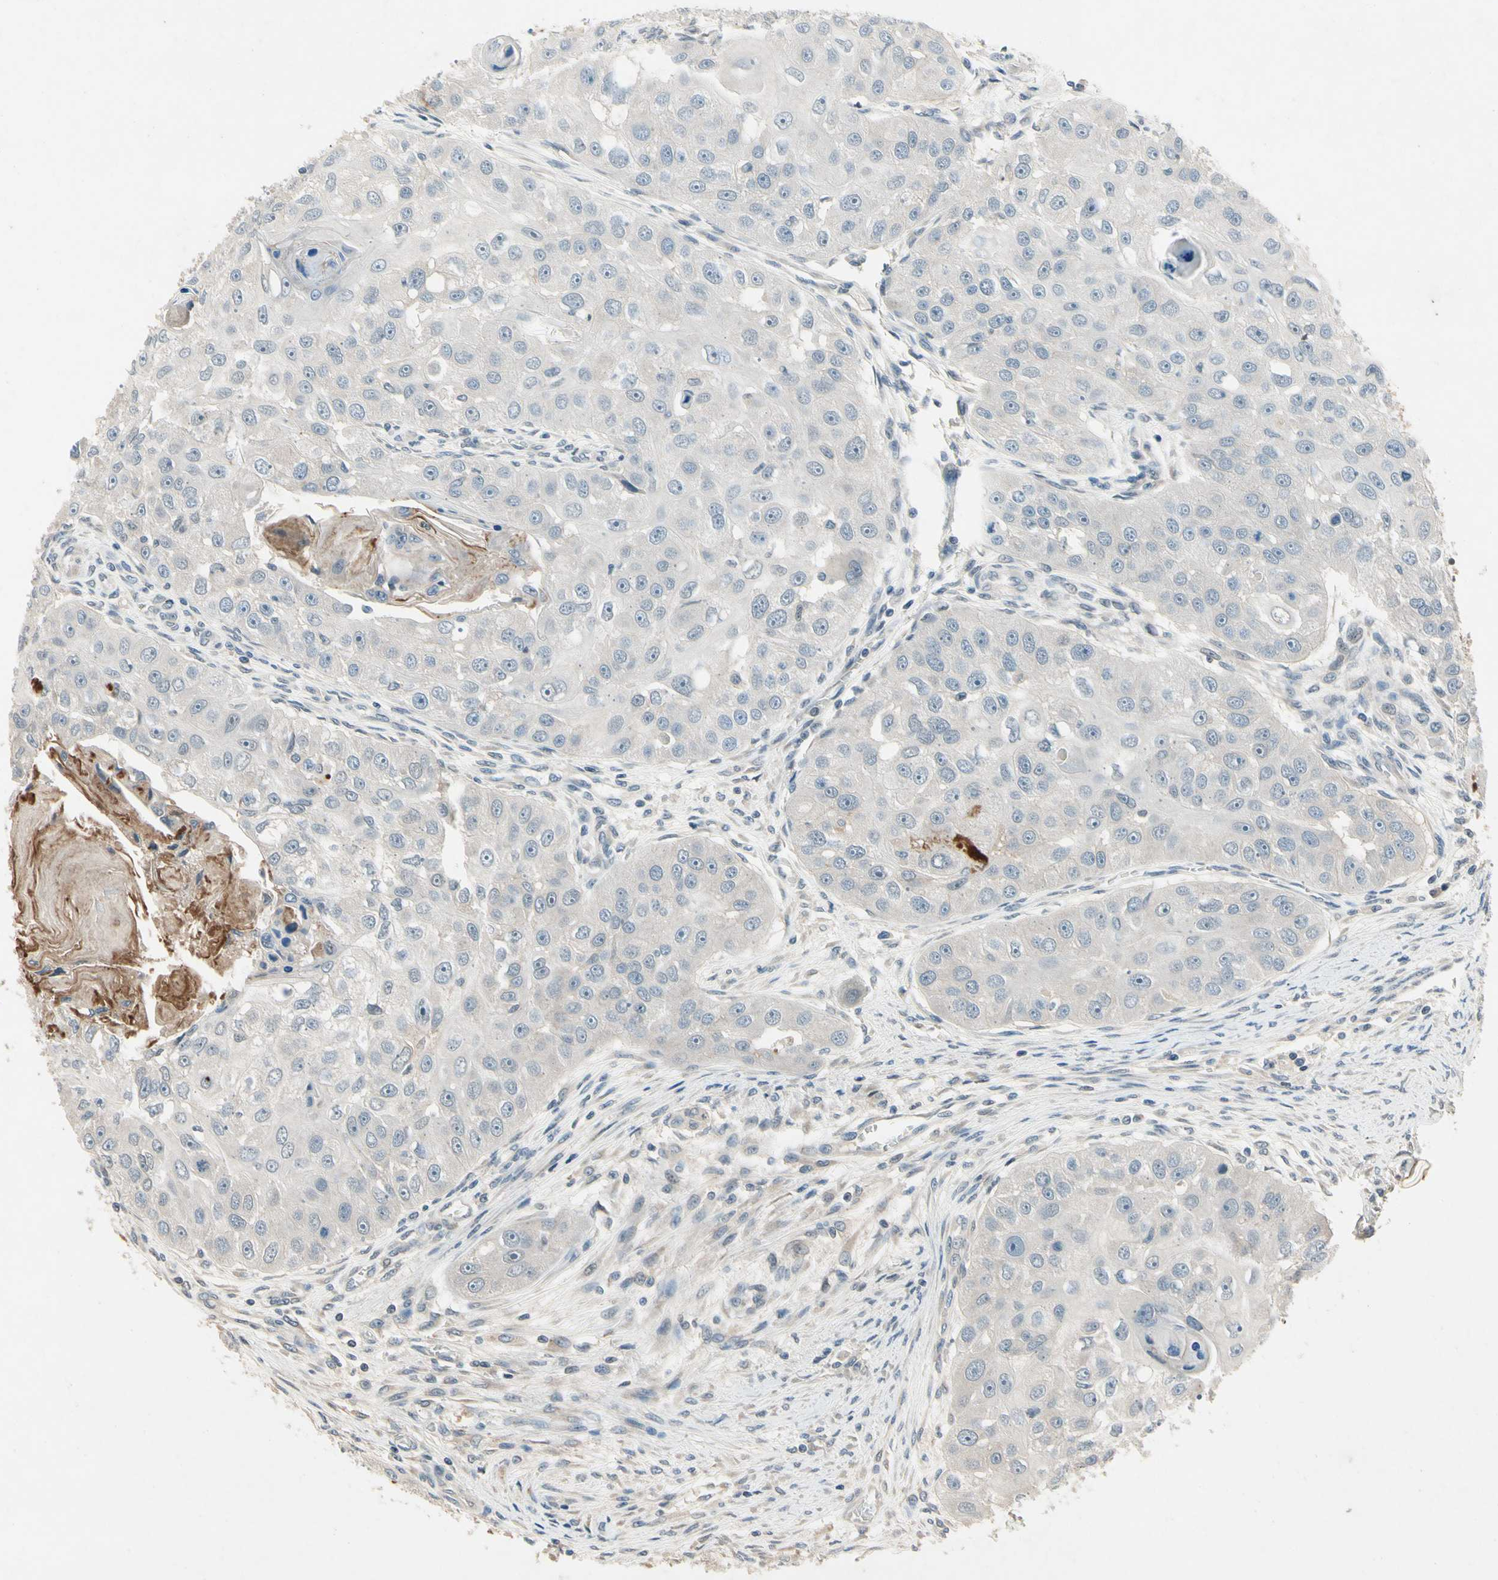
{"staining": {"intensity": "negative", "quantity": "none", "location": "none"}, "tissue": "head and neck cancer", "cell_type": "Tumor cells", "image_type": "cancer", "snomed": [{"axis": "morphology", "description": "Normal tissue, NOS"}, {"axis": "morphology", "description": "Squamous cell carcinoma, NOS"}, {"axis": "topography", "description": "Skeletal muscle"}, {"axis": "topography", "description": "Head-Neck"}], "caption": "This is an immunohistochemistry histopathology image of human head and neck squamous cell carcinoma. There is no staining in tumor cells.", "gene": "DPY19L3", "patient": {"sex": "male", "age": 51}}